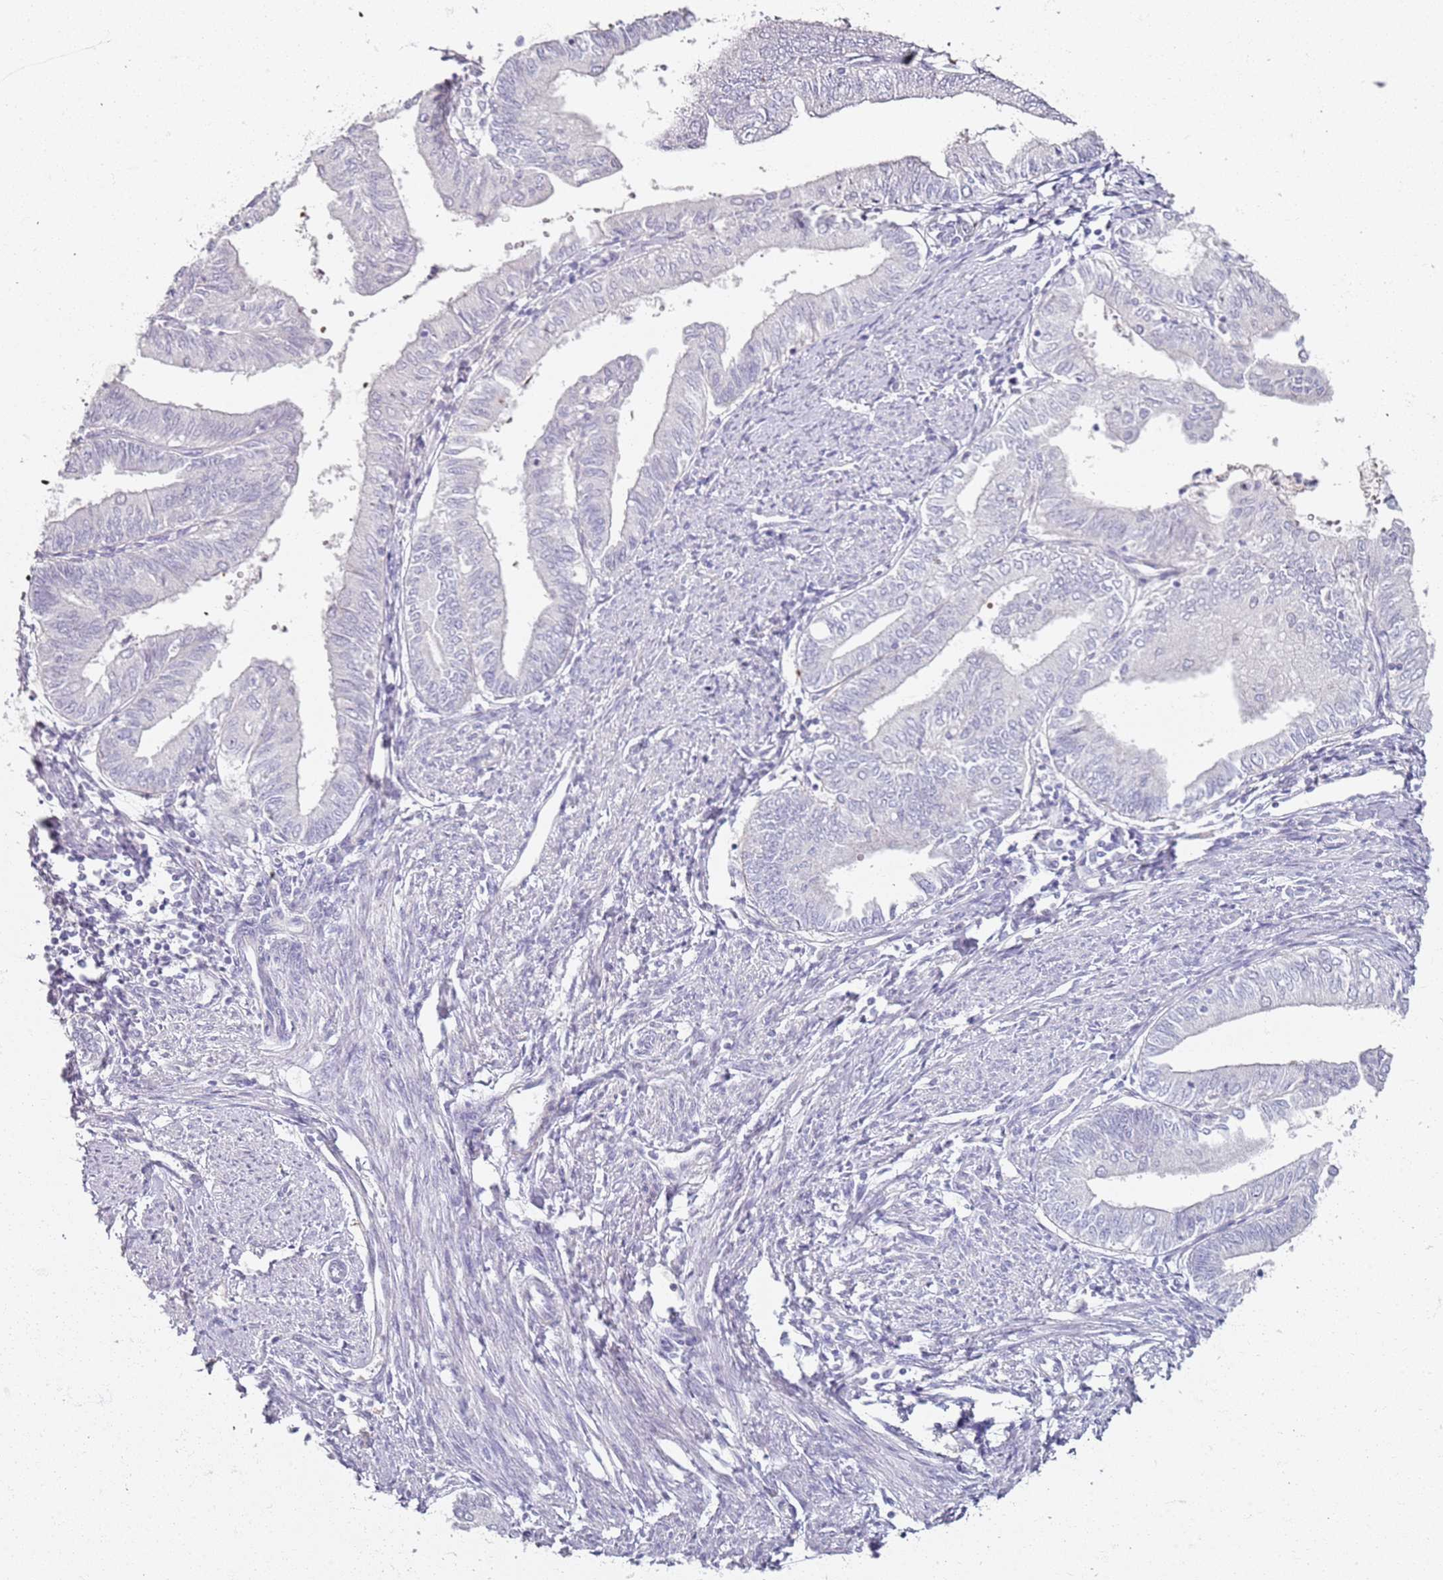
{"staining": {"intensity": "negative", "quantity": "none", "location": "none"}, "tissue": "endometrial cancer", "cell_type": "Tumor cells", "image_type": "cancer", "snomed": [{"axis": "morphology", "description": "Adenocarcinoma, NOS"}, {"axis": "topography", "description": "Endometrium"}], "caption": "An image of endometrial cancer stained for a protein demonstrates no brown staining in tumor cells. Brightfield microscopy of IHC stained with DAB (3,3'-diaminobenzidine) (brown) and hematoxylin (blue), captured at high magnification.", "gene": "CD40LG", "patient": {"sex": "female", "age": 66}}